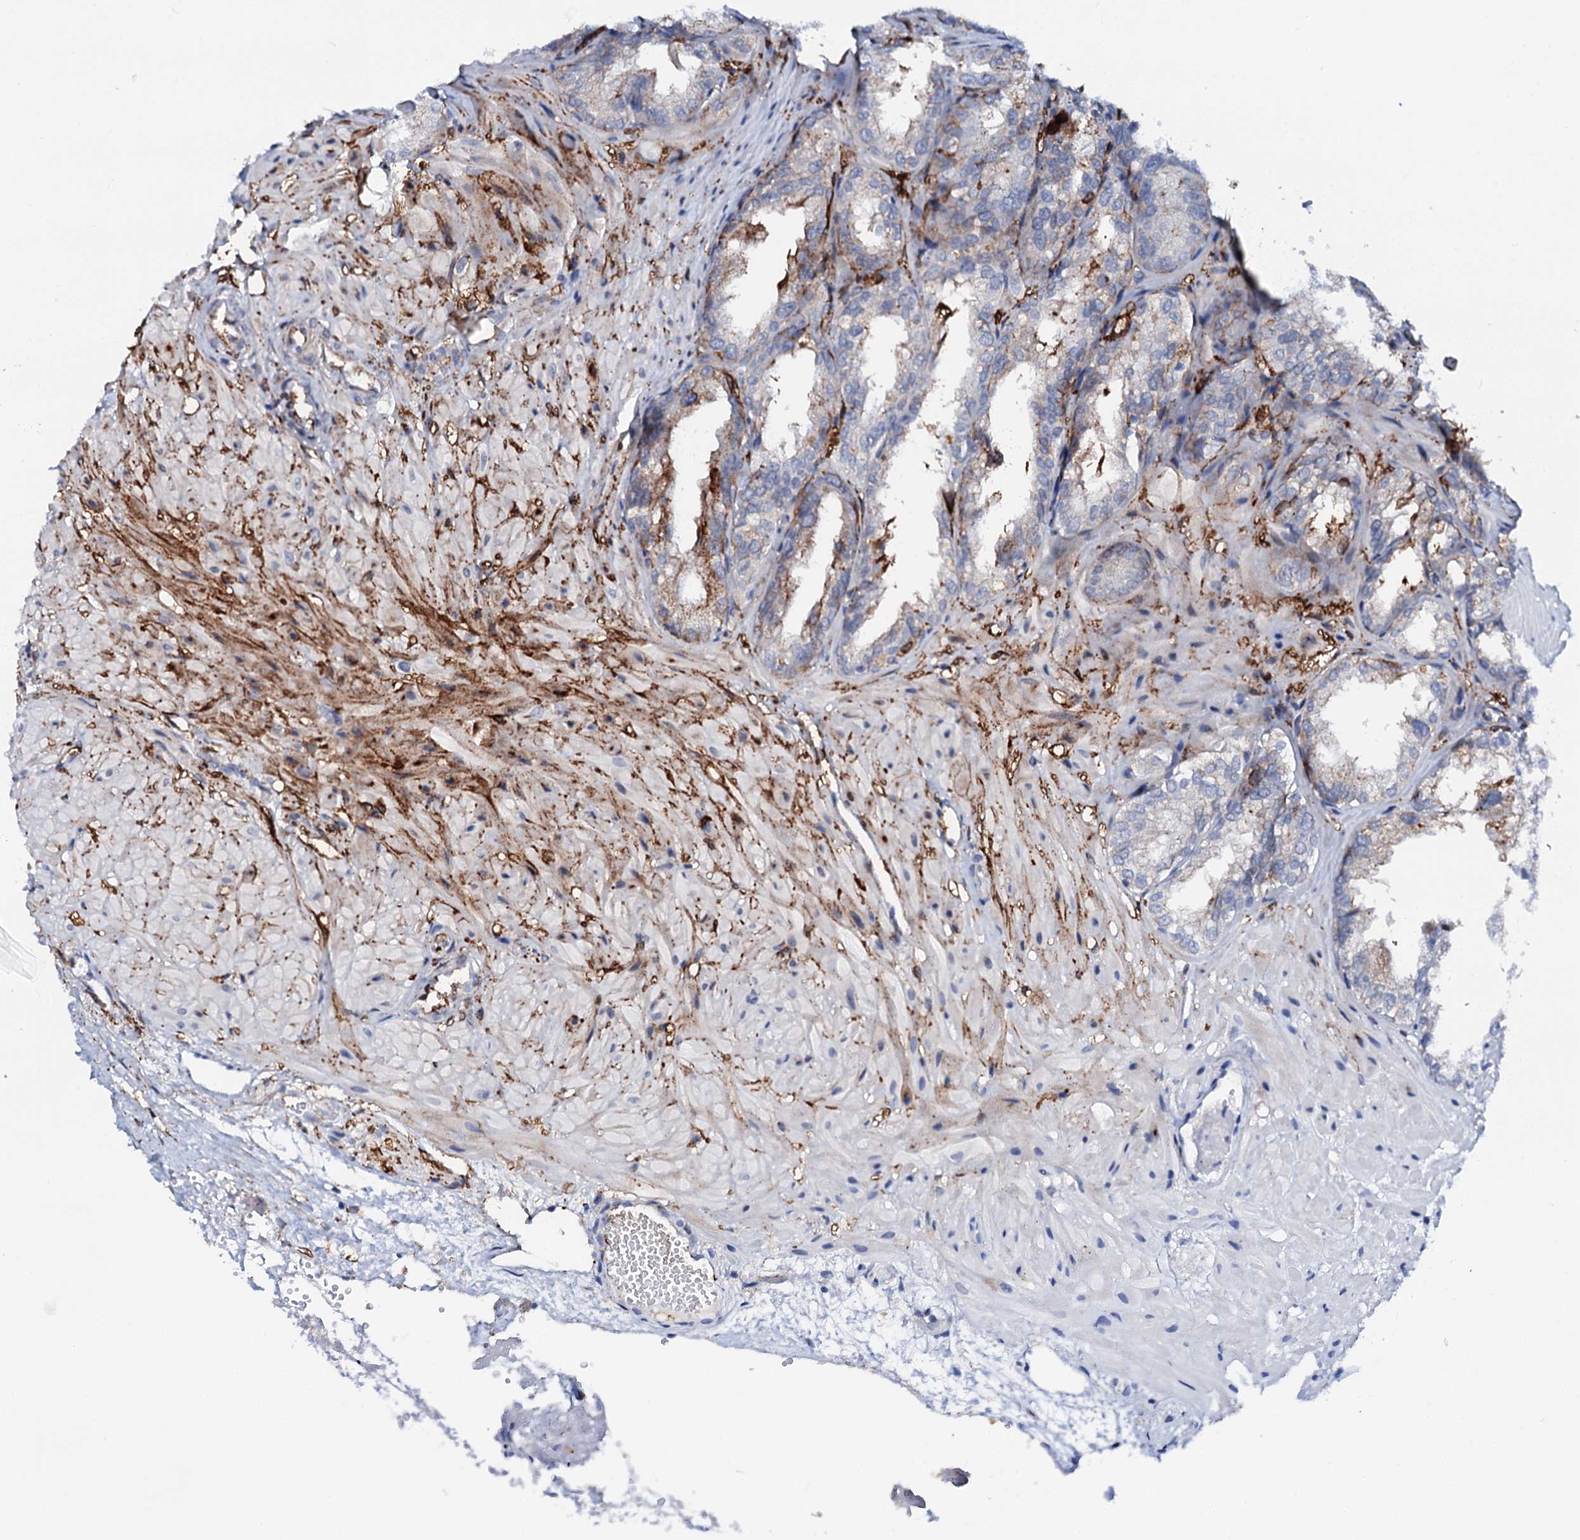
{"staining": {"intensity": "weak", "quantity": "<25%", "location": "cytoplasmic/membranous"}, "tissue": "seminal vesicle", "cell_type": "Glandular cells", "image_type": "normal", "snomed": [{"axis": "morphology", "description": "Normal tissue, NOS"}, {"axis": "topography", "description": "Prostate"}, {"axis": "topography", "description": "Seminal veicle"}], "caption": "Immunohistochemistry (IHC) of unremarkable seminal vesicle shows no positivity in glandular cells. (DAB (3,3'-diaminobenzidine) IHC, high magnification).", "gene": "MED13L", "patient": {"sex": "male", "age": 51}}